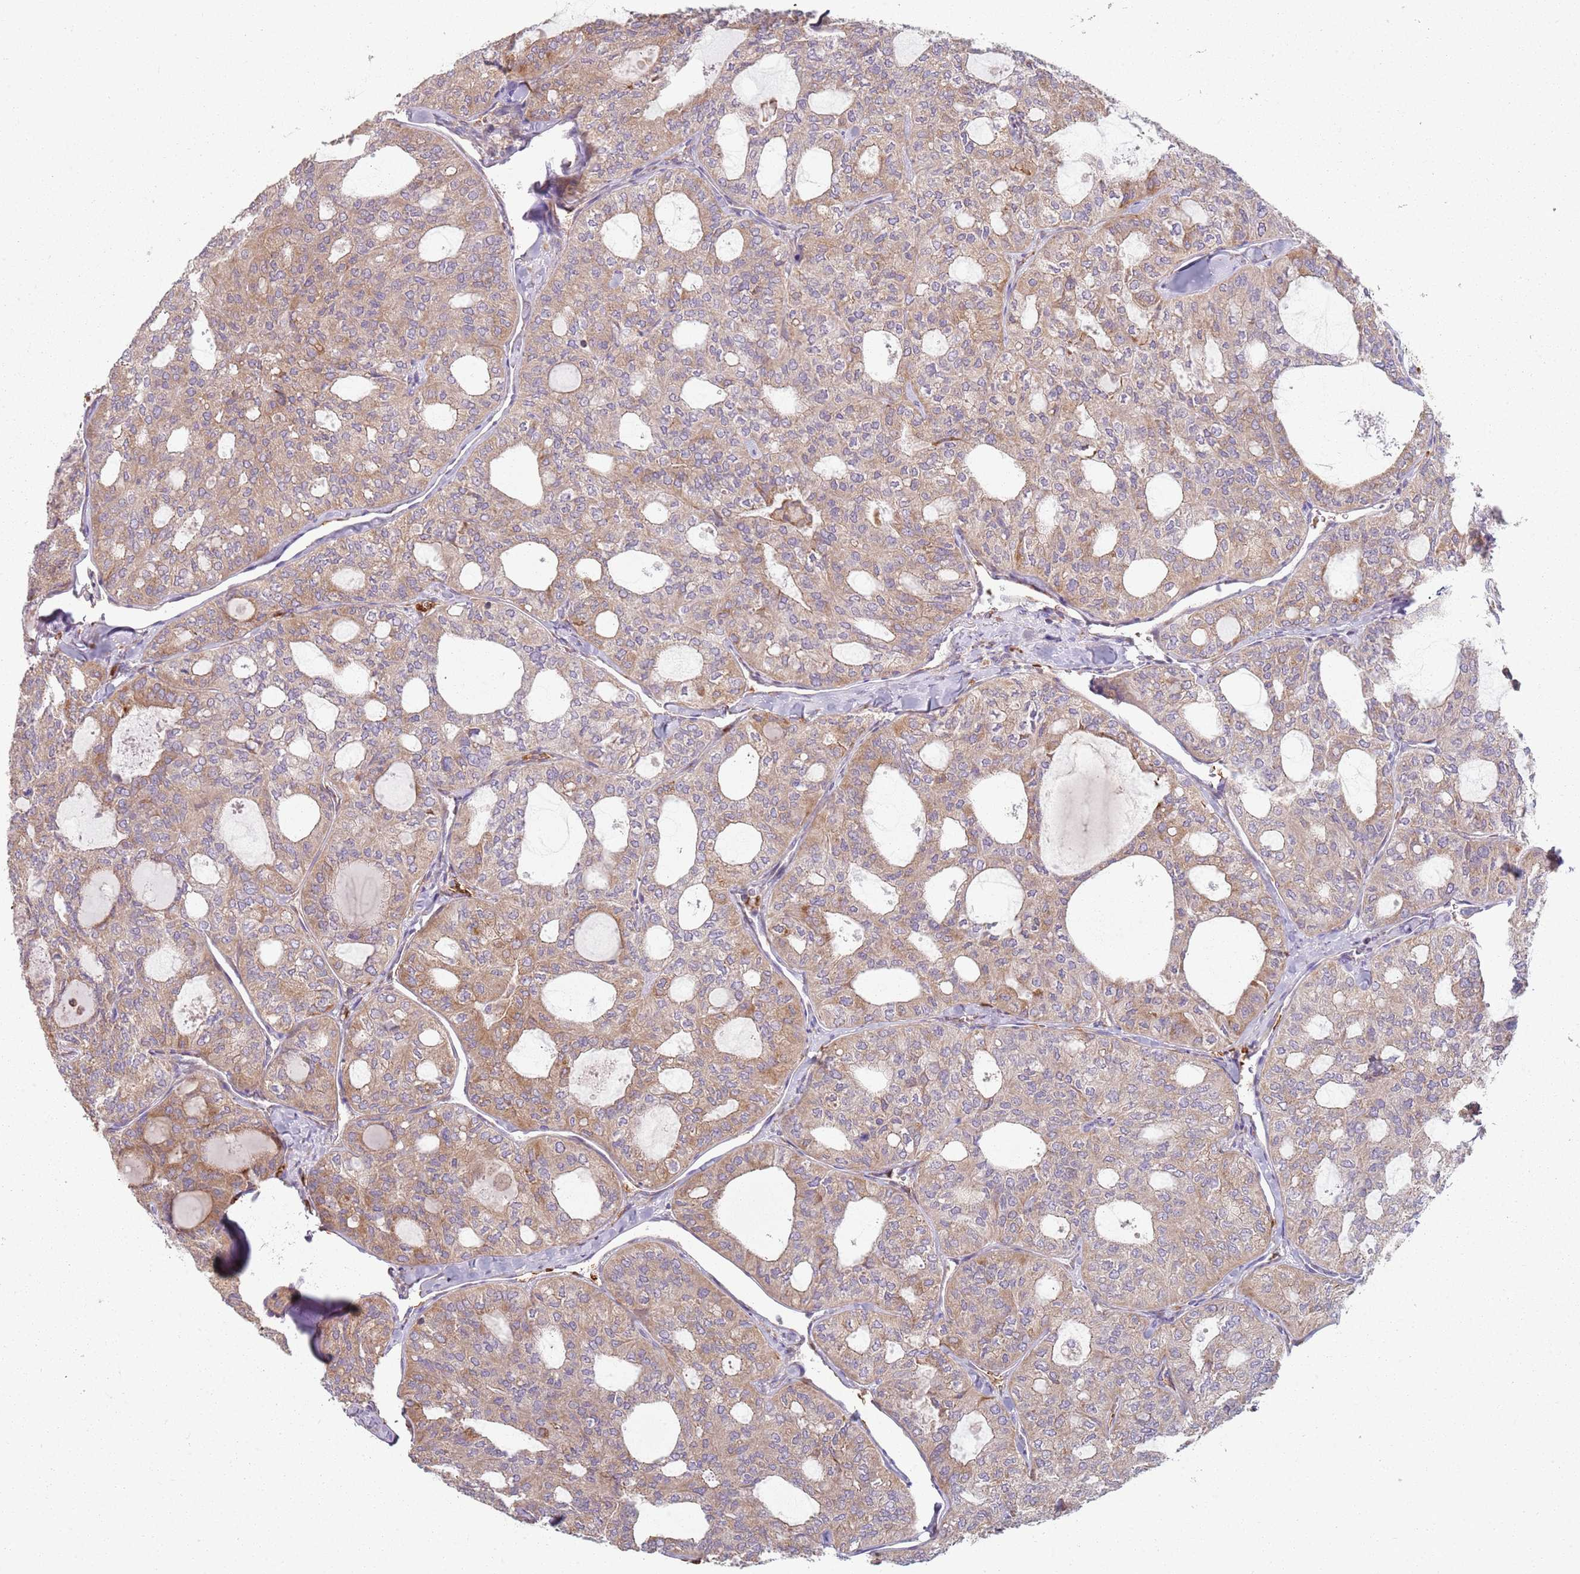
{"staining": {"intensity": "weak", "quantity": "25%-75%", "location": "cytoplasmic/membranous"}, "tissue": "thyroid cancer", "cell_type": "Tumor cells", "image_type": "cancer", "snomed": [{"axis": "morphology", "description": "Follicular adenoma carcinoma, NOS"}, {"axis": "topography", "description": "Thyroid gland"}], "caption": "This is a histology image of IHC staining of thyroid cancer, which shows weak expression in the cytoplasmic/membranous of tumor cells.", "gene": "SPATA2", "patient": {"sex": "male", "age": 75}}